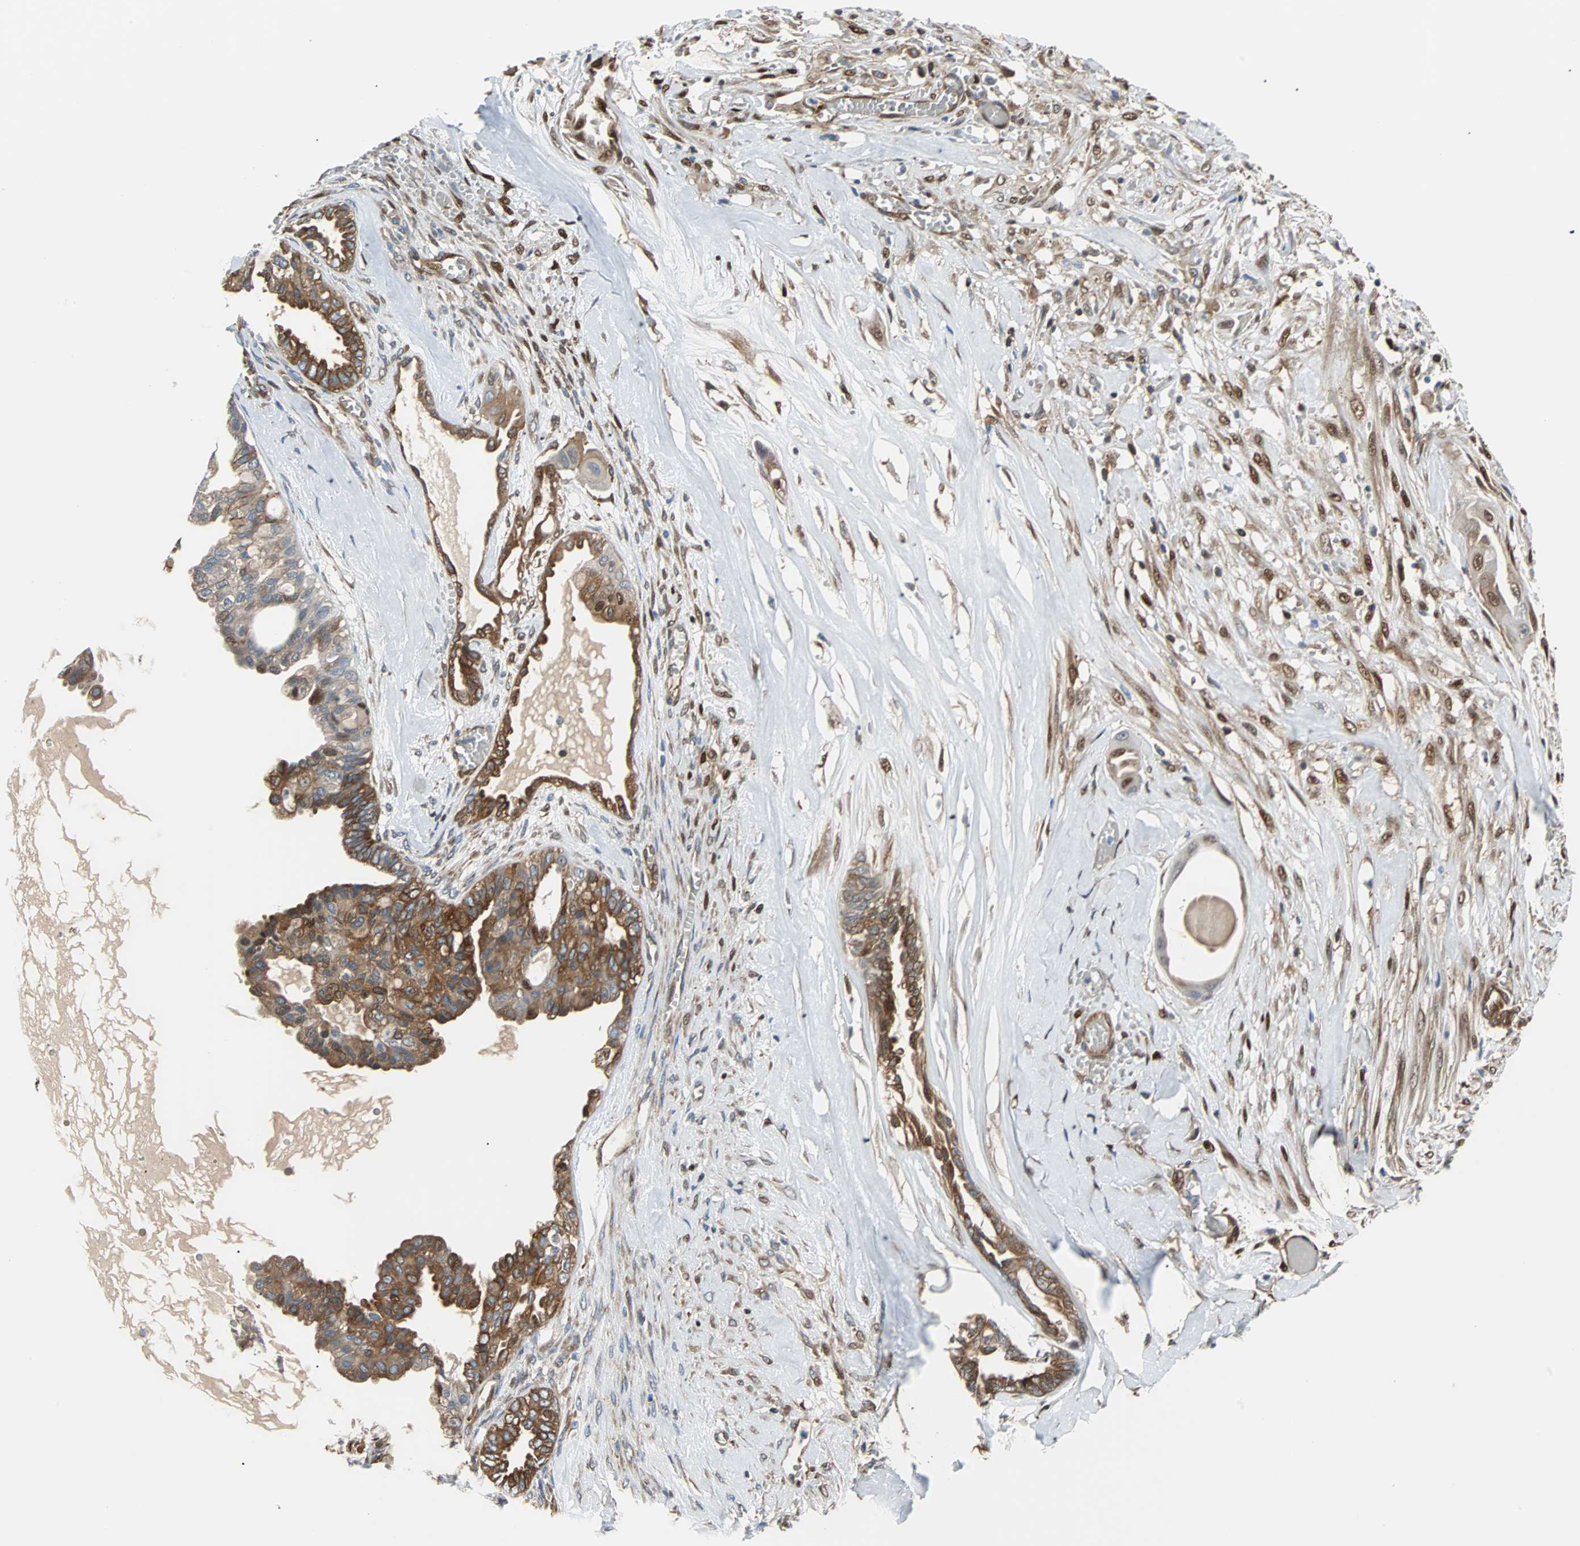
{"staining": {"intensity": "strong", "quantity": ">75%", "location": "cytoplasmic/membranous"}, "tissue": "ovarian cancer", "cell_type": "Tumor cells", "image_type": "cancer", "snomed": [{"axis": "morphology", "description": "Carcinoma, NOS"}, {"axis": "morphology", "description": "Carcinoma, endometroid"}, {"axis": "topography", "description": "Ovary"}], "caption": "Protein staining demonstrates strong cytoplasmic/membranous expression in approximately >75% of tumor cells in ovarian cancer.", "gene": "RELA", "patient": {"sex": "female", "age": 50}}